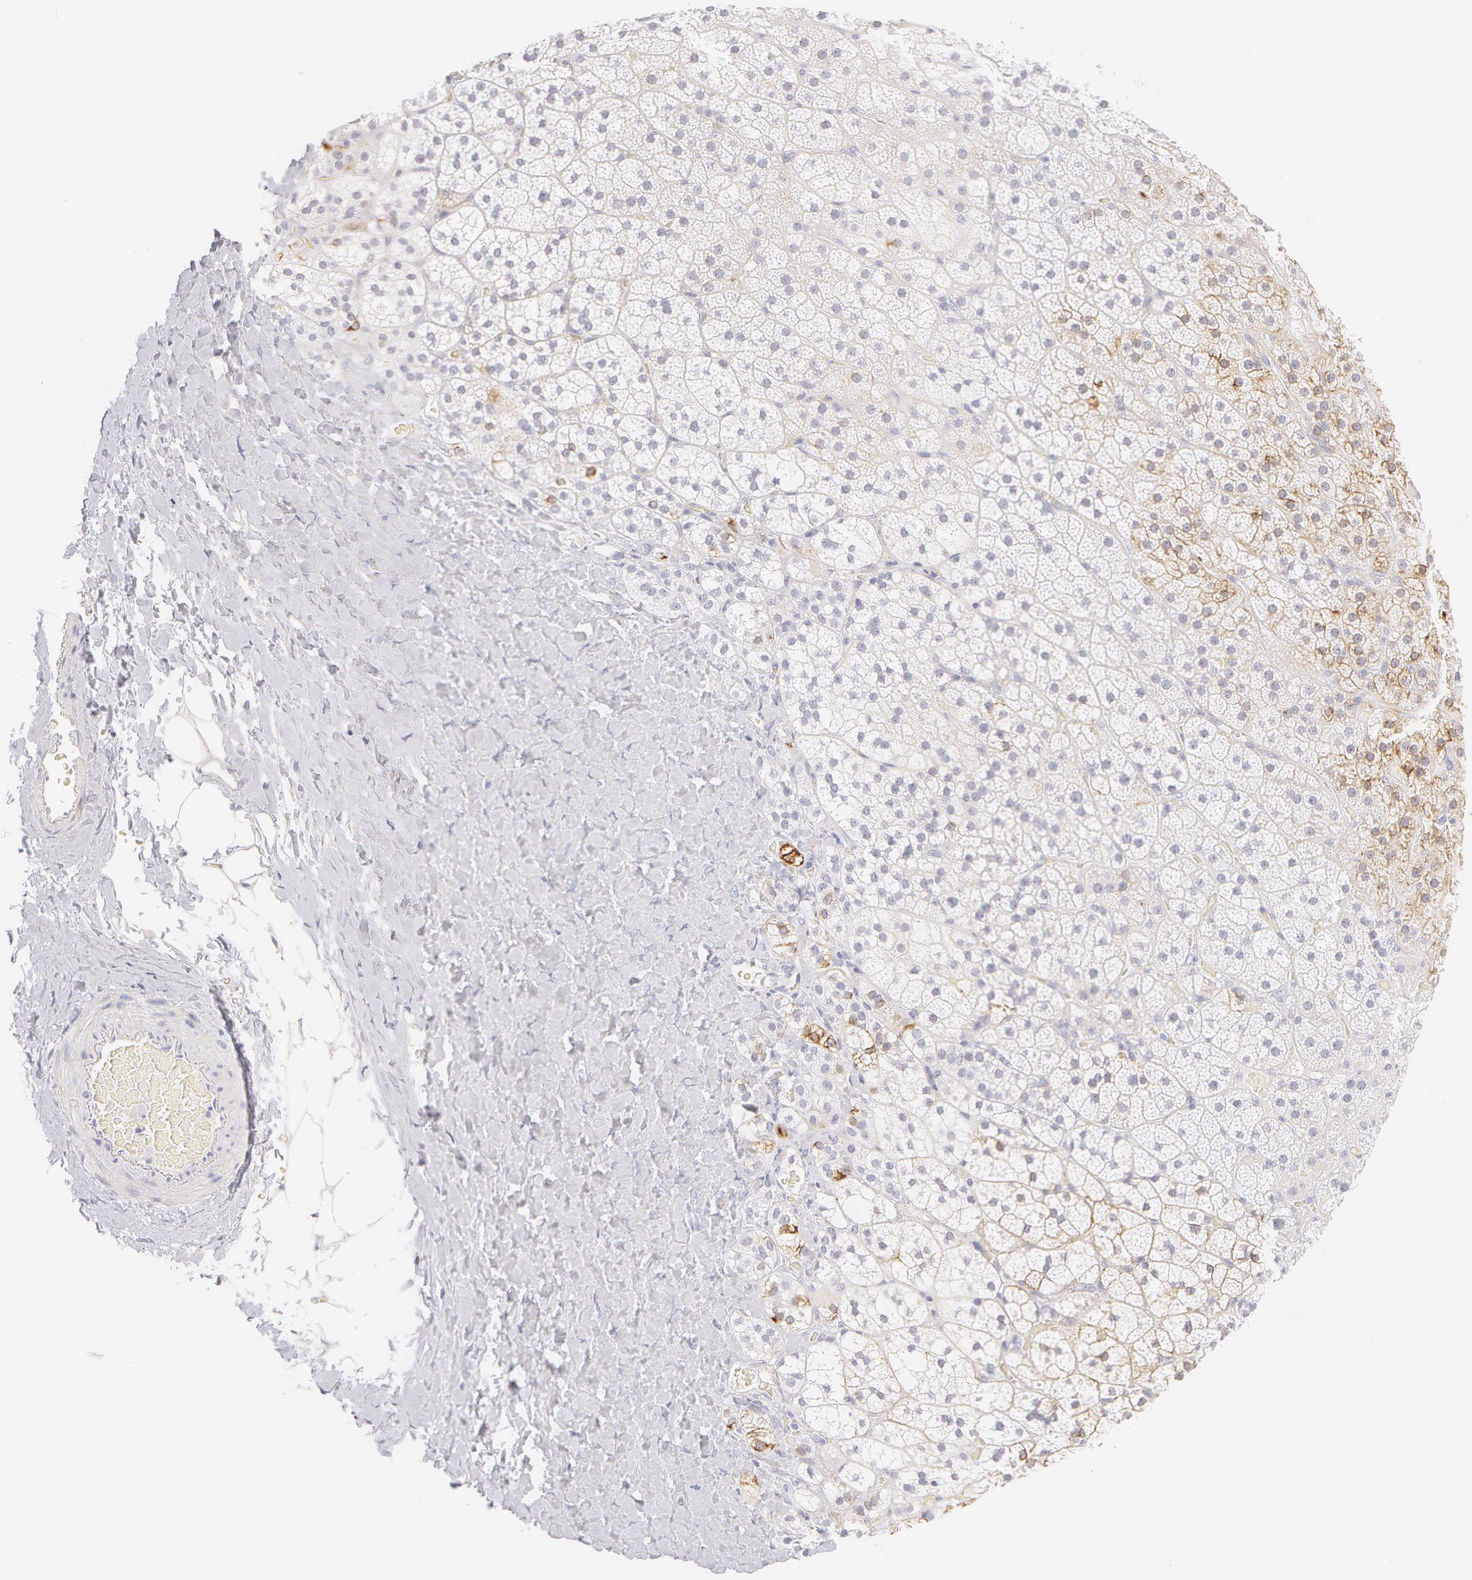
{"staining": {"intensity": "negative", "quantity": "none", "location": "none"}, "tissue": "adrenal gland", "cell_type": "Glandular cells", "image_type": "normal", "snomed": [{"axis": "morphology", "description": "Normal tissue, NOS"}, {"axis": "topography", "description": "Adrenal gland"}], "caption": "High power microscopy micrograph of an IHC micrograph of normal adrenal gland, revealing no significant staining in glandular cells.", "gene": "KRT8", "patient": {"sex": "male", "age": 53}}